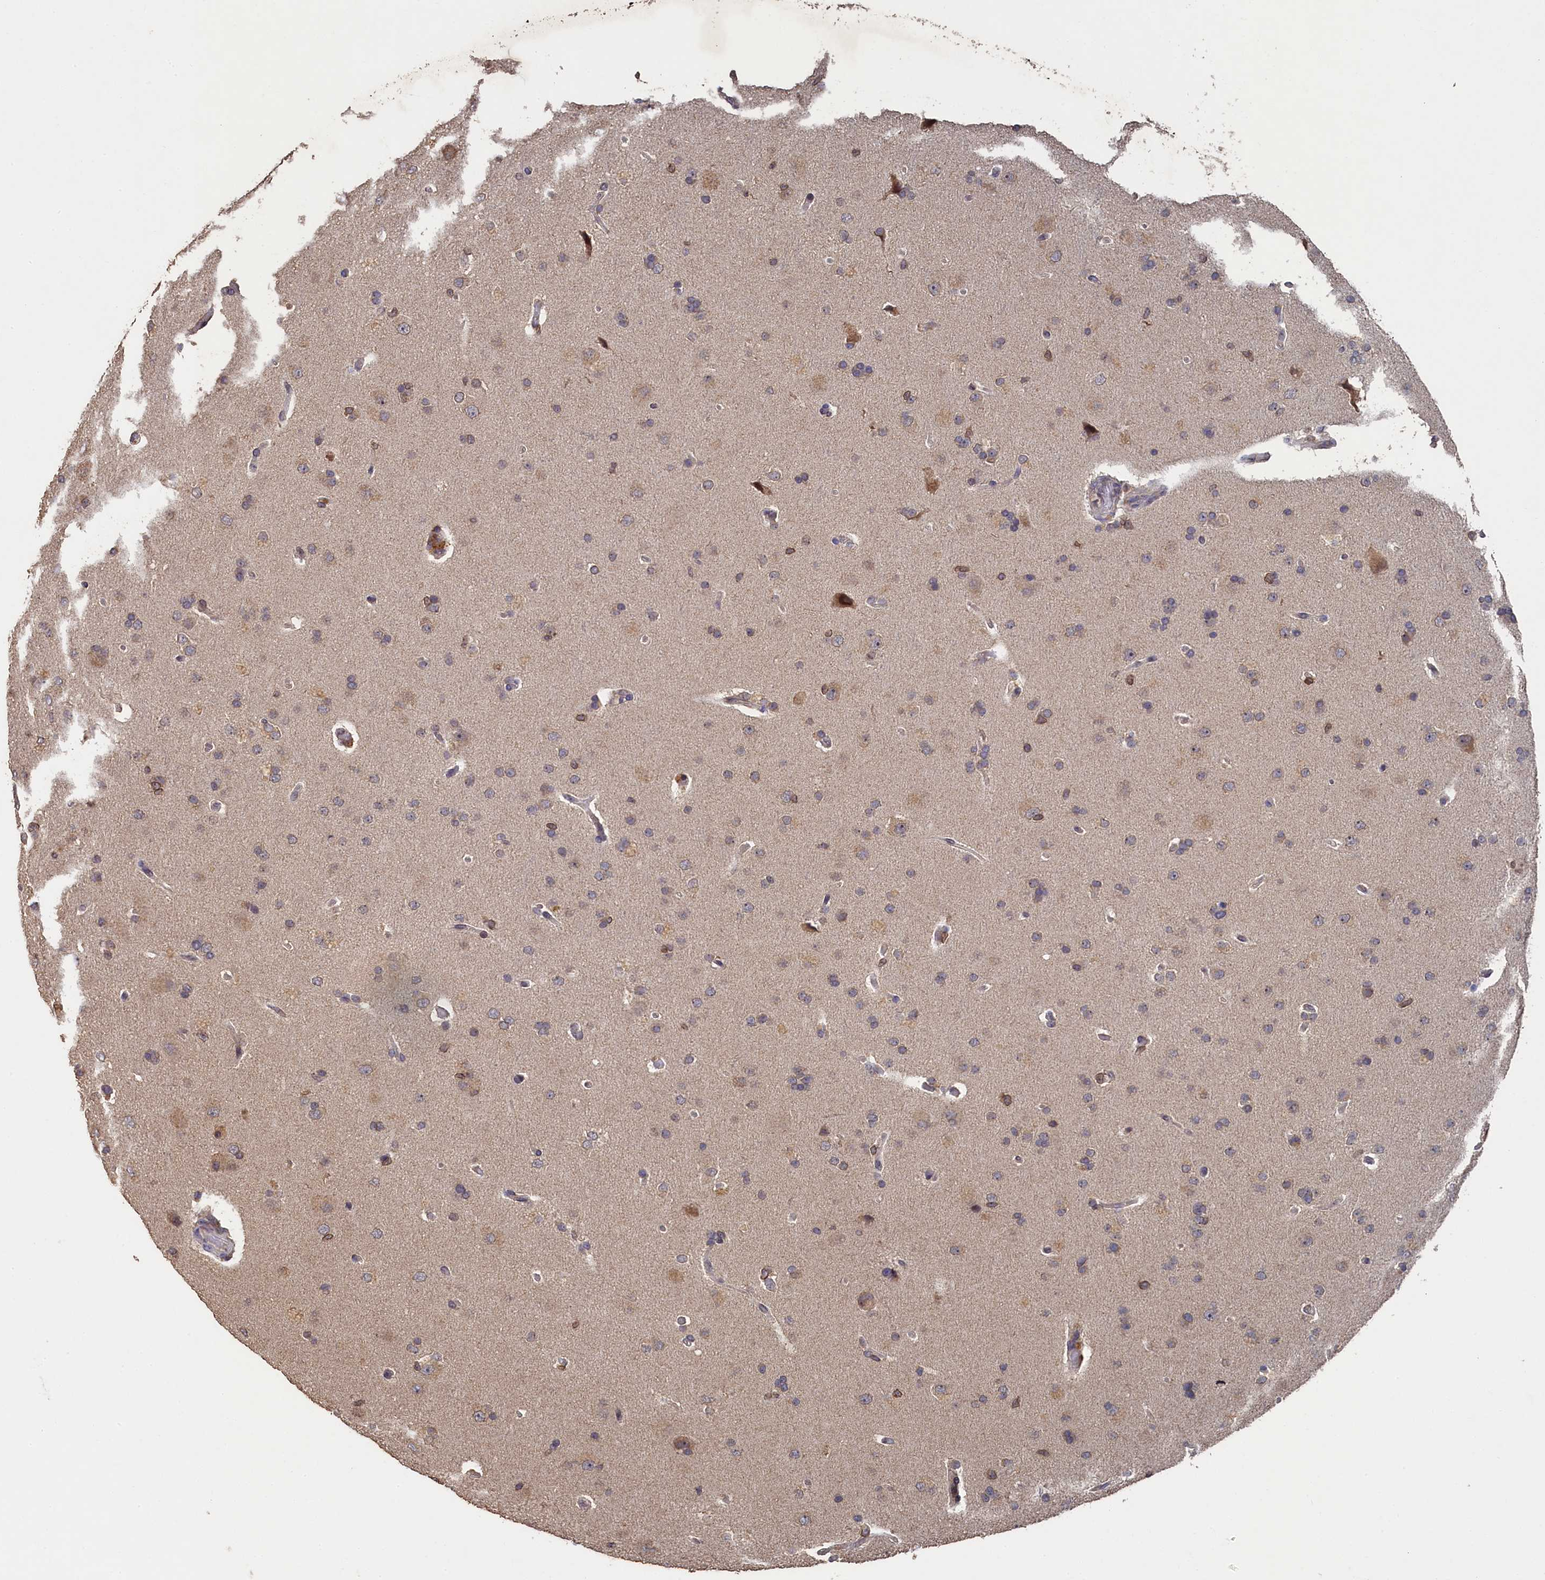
{"staining": {"intensity": "weak", "quantity": "<25%", "location": "cytoplasmic/membranous,nuclear"}, "tissue": "glioma", "cell_type": "Tumor cells", "image_type": "cancer", "snomed": [{"axis": "morphology", "description": "Glioma, malignant, High grade"}, {"axis": "topography", "description": "Brain"}], "caption": "Immunohistochemical staining of malignant high-grade glioma displays no significant staining in tumor cells.", "gene": "ANKEF1", "patient": {"sex": "male", "age": 72}}